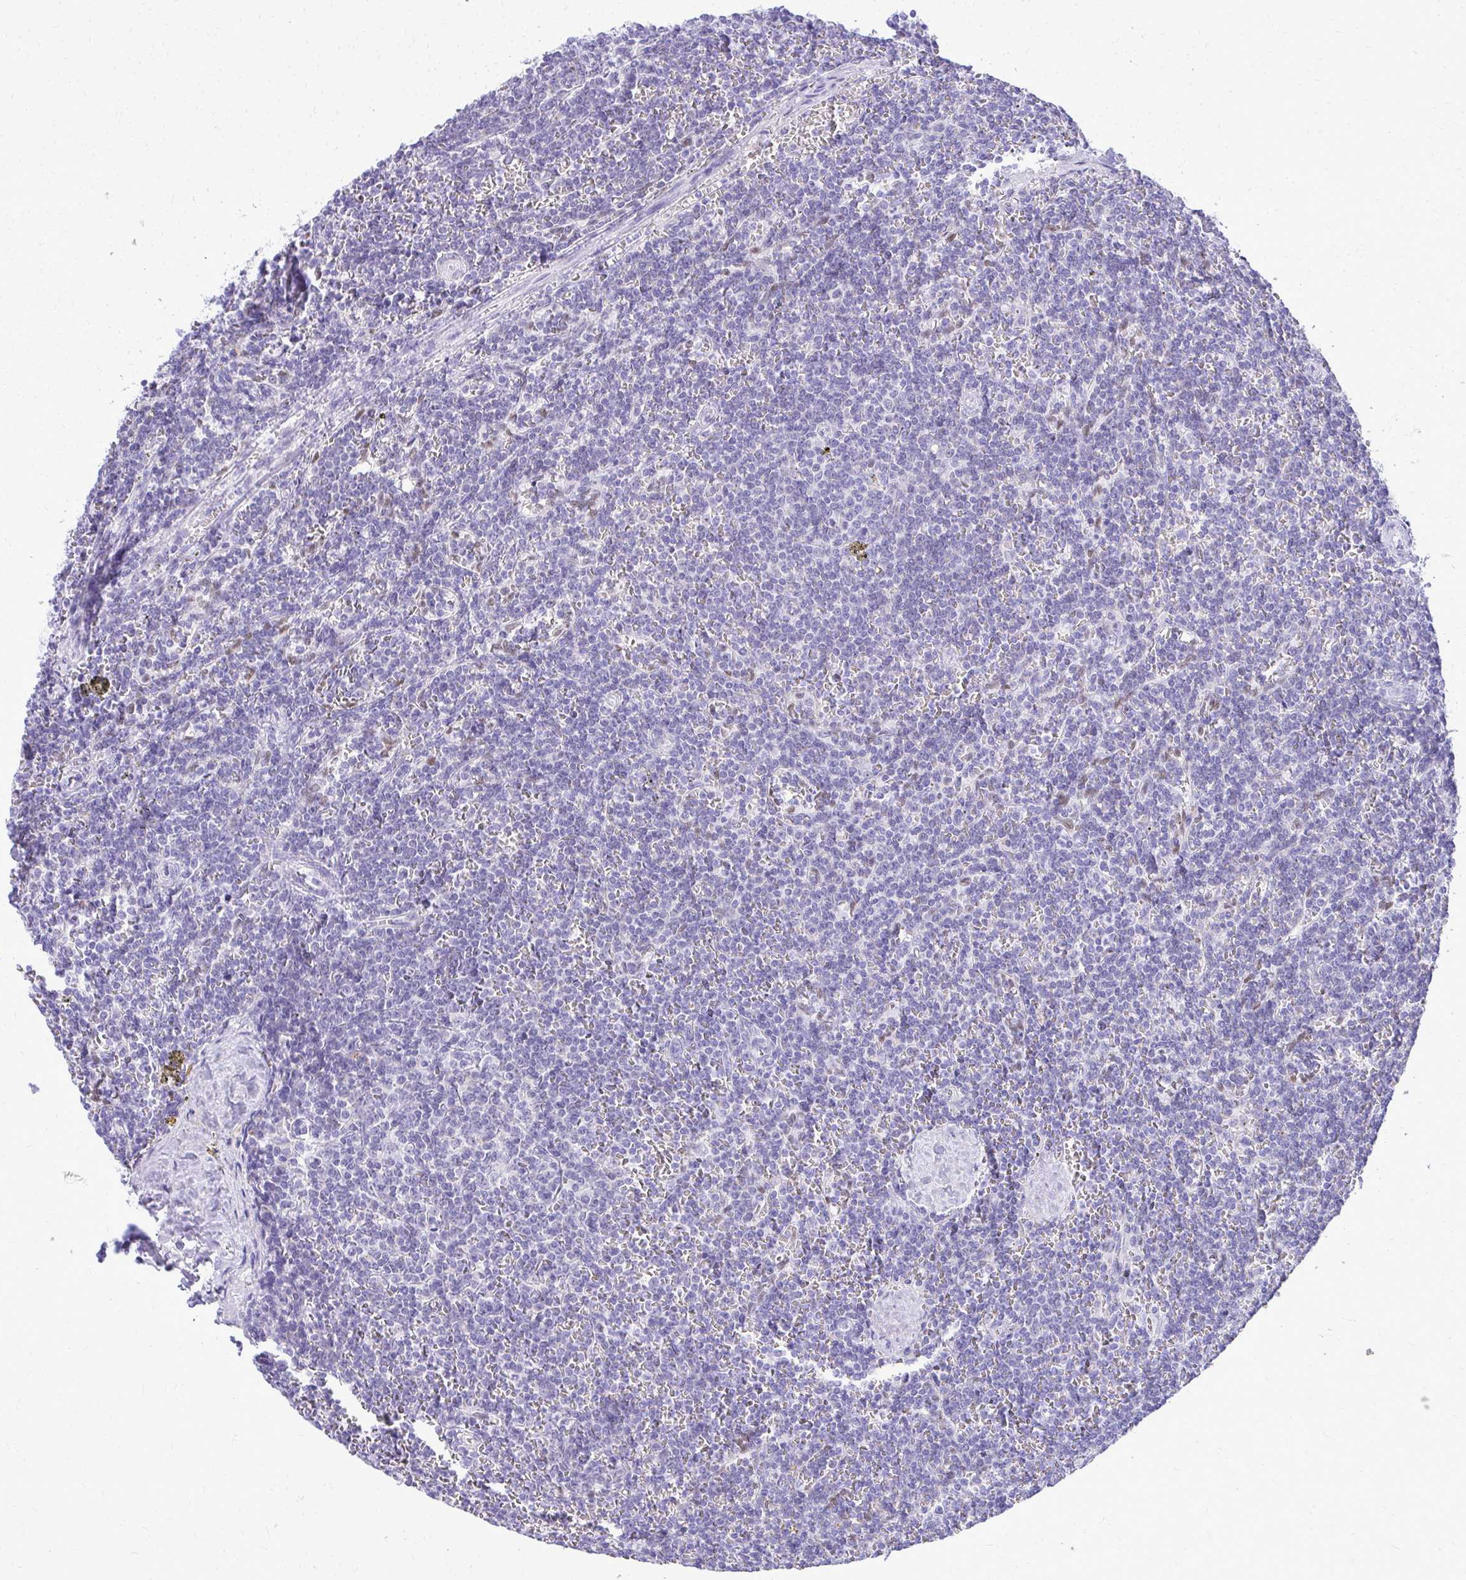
{"staining": {"intensity": "negative", "quantity": "none", "location": "none"}, "tissue": "lymphoma", "cell_type": "Tumor cells", "image_type": "cancer", "snomed": [{"axis": "morphology", "description": "Malignant lymphoma, non-Hodgkin's type, Low grade"}, {"axis": "topography", "description": "Spleen"}], "caption": "The micrograph displays no staining of tumor cells in lymphoma.", "gene": "RALYL", "patient": {"sex": "male", "age": 78}}